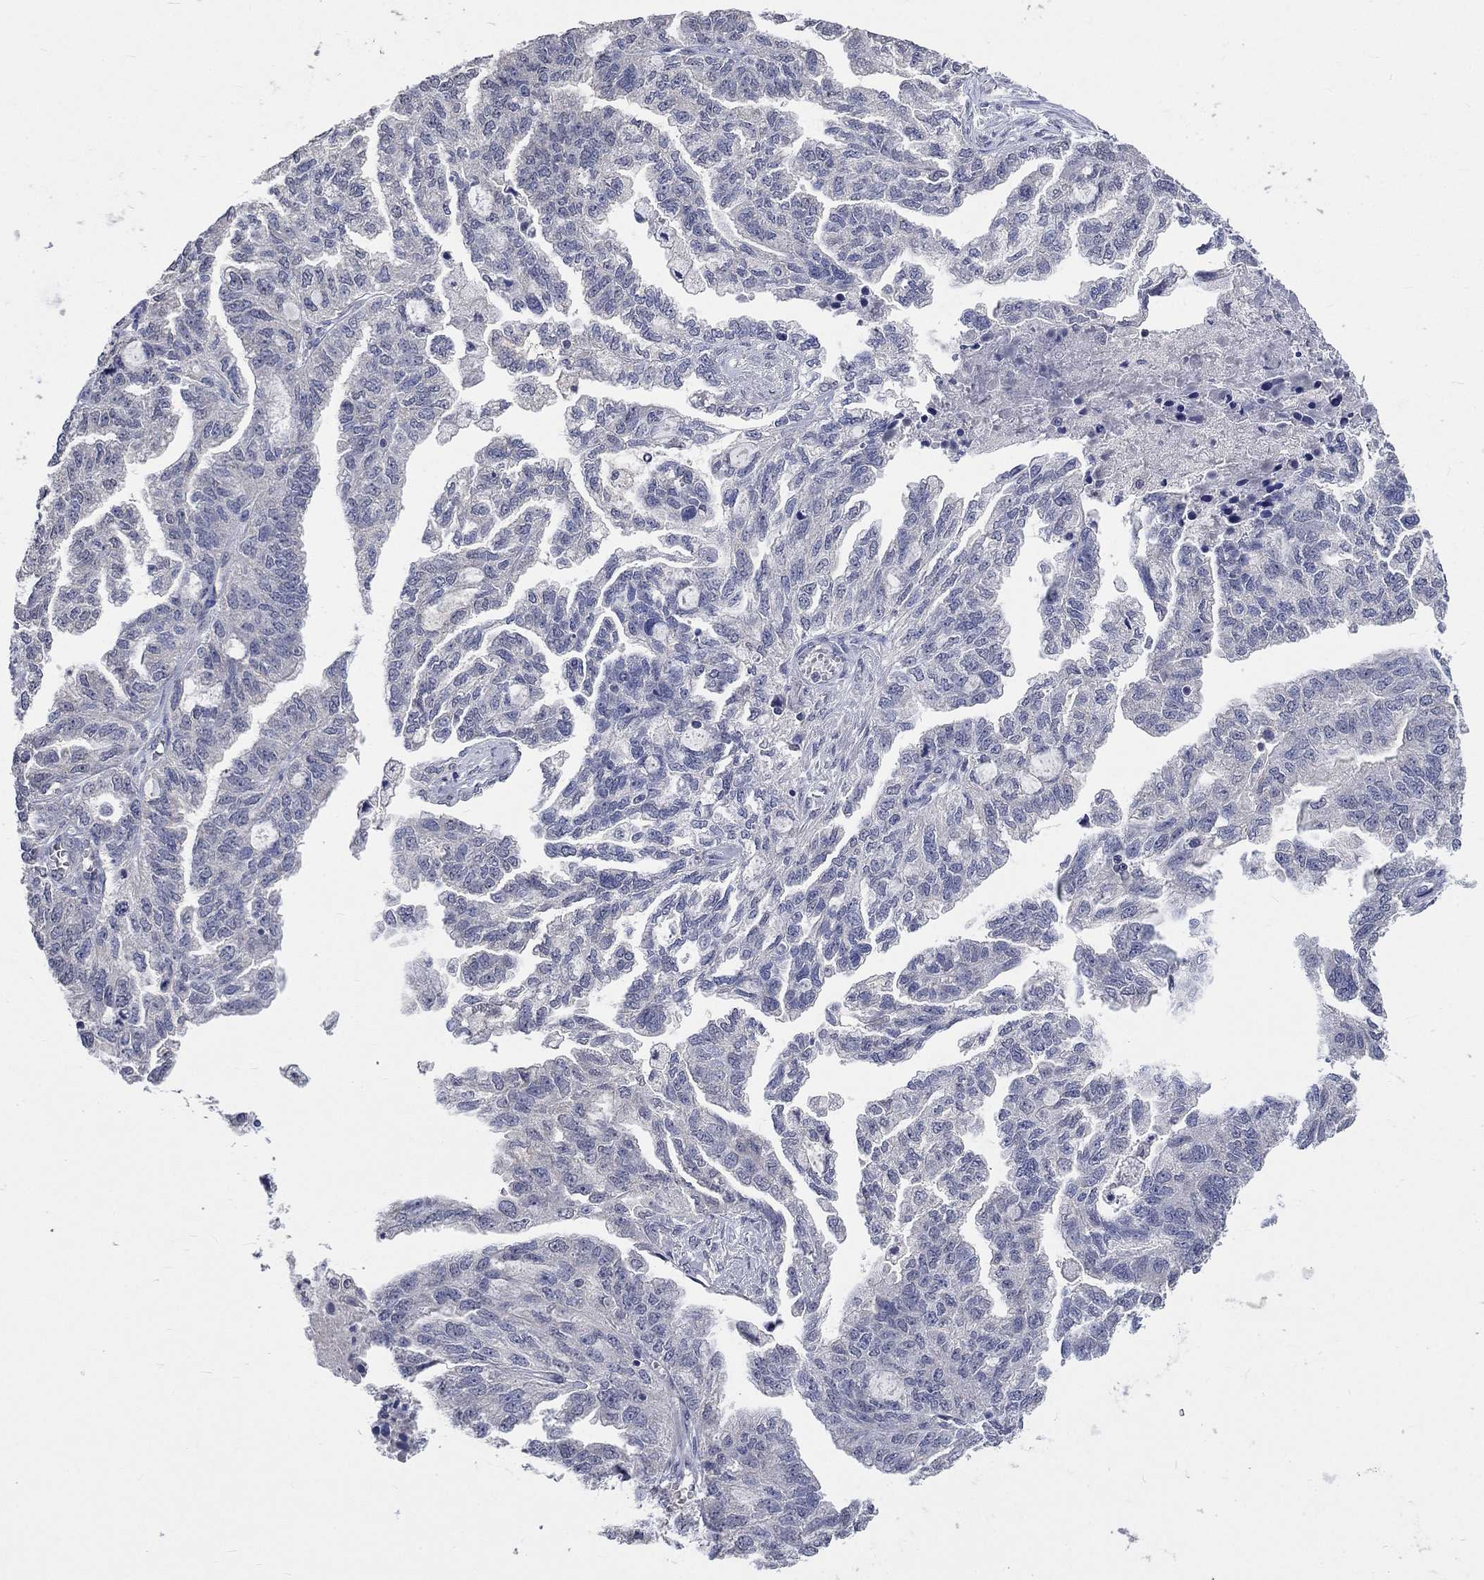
{"staining": {"intensity": "negative", "quantity": "none", "location": "none"}, "tissue": "ovarian cancer", "cell_type": "Tumor cells", "image_type": "cancer", "snomed": [{"axis": "morphology", "description": "Cystadenocarcinoma, serous, NOS"}, {"axis": "topography", "description": "Ovary"}], "caption": "The immunohistochemistry micrograph has no significant expression in tumor cells of ovarian cancer (serous cystadenocarcinoma) tissue.", "gene": "ZBTB18", "patient": {"sex": "female", "age": 51}}